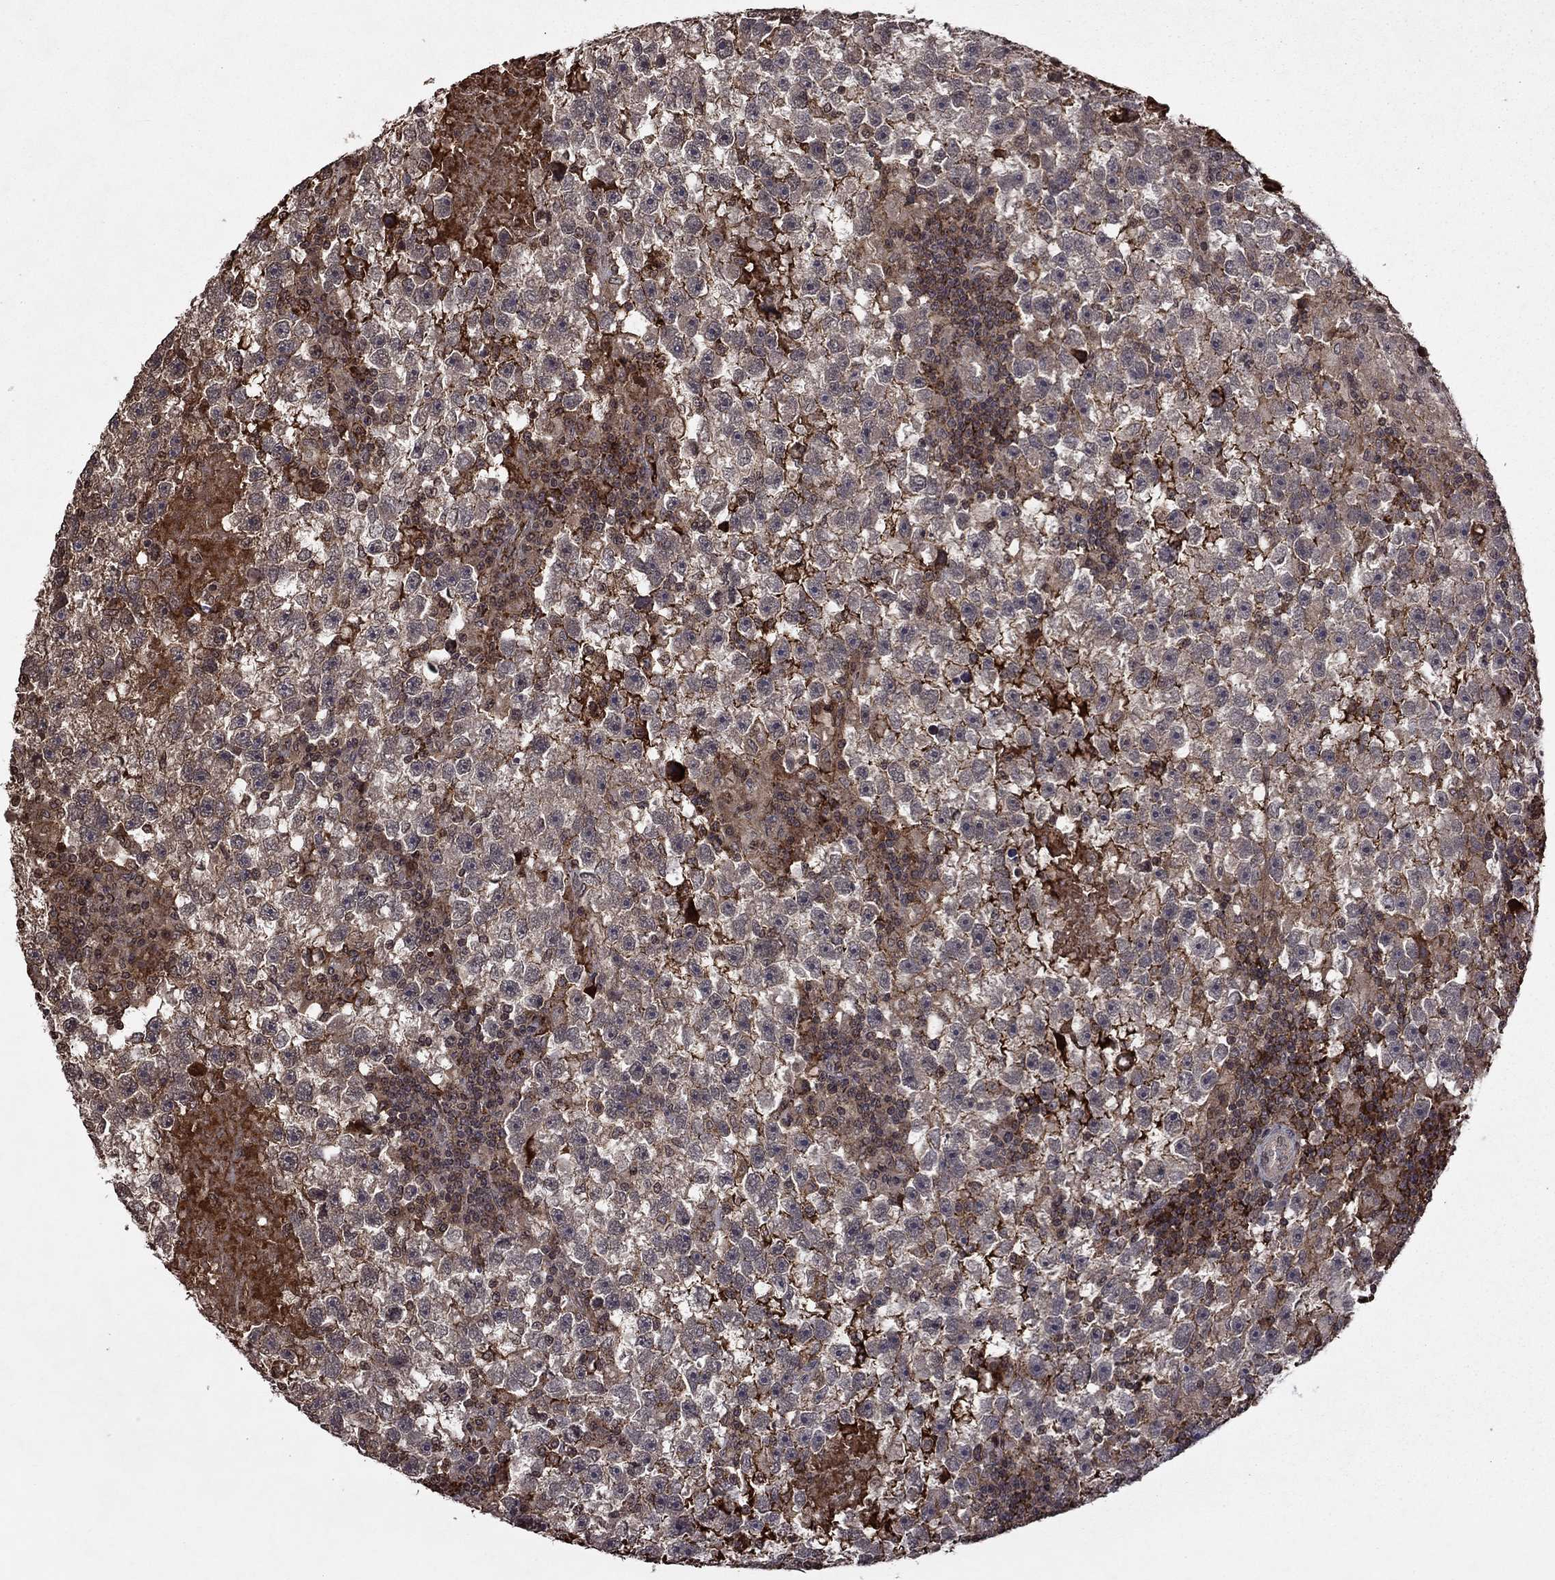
{"staining": {"intensity": "moderate", "quantity": "25%-75%", "location": "cytoplasmic/membranous"}, "tissue": "testis cancer", "cell_type": "Tumor cells", "image_type": "cancer", "snomed": [{"axis": "morphology", "description": "Seminoma, NOS"}, {"axis": "topography", "description": "Testis"}], "caption": "Moderate cytoplasmic/membranous expression is identified in about 25%-75% of tumor cells in testis seminoma.", "gene": "NLGN1", "patient": {"sex": "male", "age": 47}}